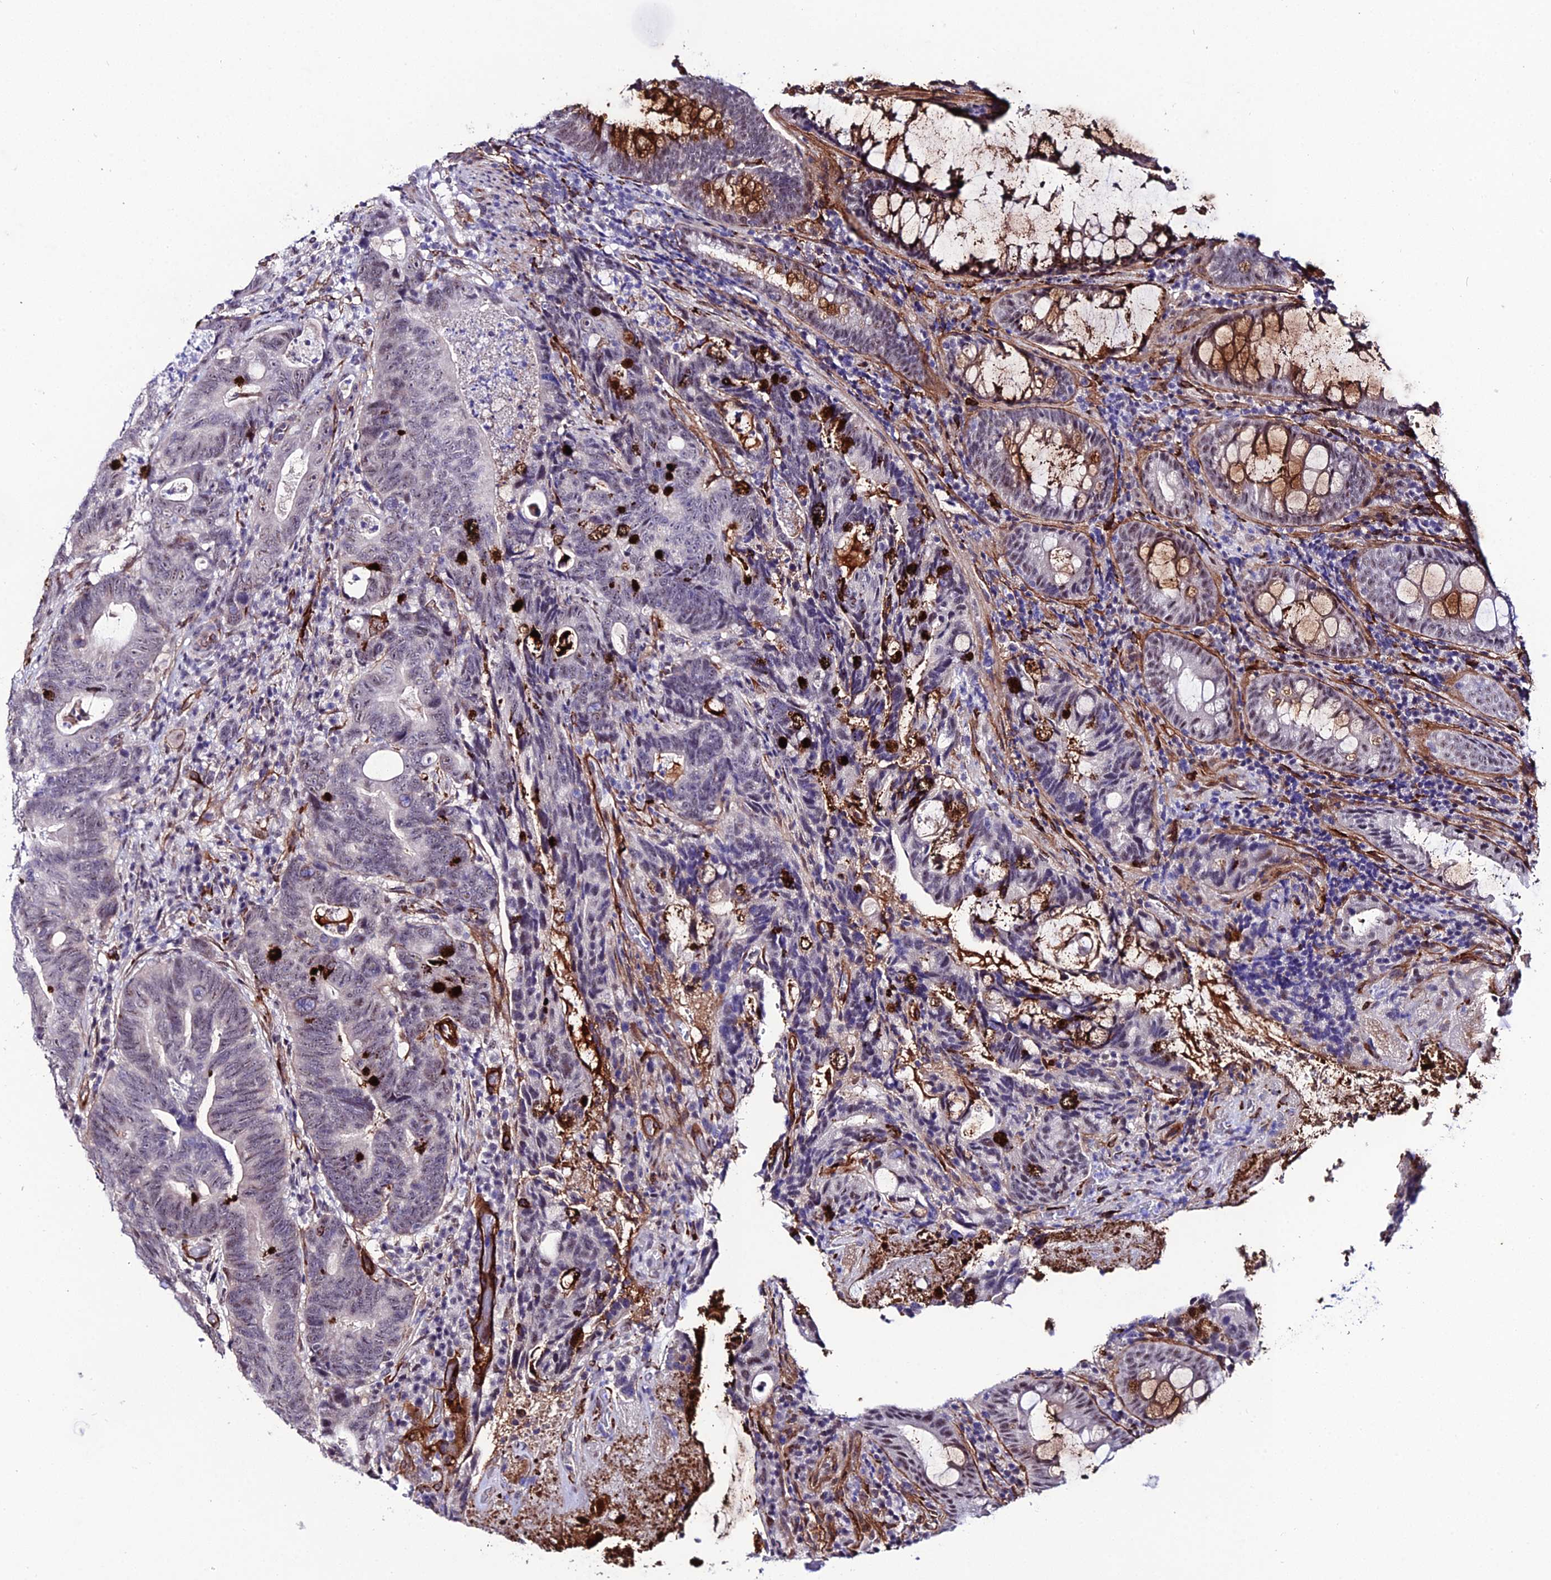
{"staining": {"intensity": "strong", "quantity": "<25%", "location": "cytoplasmic/membranous"}, "tissue": "colorectal cancer", "cell_type": "Tumor cells", "image_type": "cancer", "snomed": [{"axis": "morphology", "description": "Adenocarcinoma, NOS"}, {"axis": "topography", "description": "Colon"}], "caption": "This image reveals adenocarcinoma (colorectal) stained with immunohistochemistry (IHC) to label a protein in brown. The cytoplasmic/membranous of tumor cells show strong positivity for the protein. Nuclei are counter-stained blue.", "gene": "SYT15", "patient": {"sex": "female", "age": 82}}